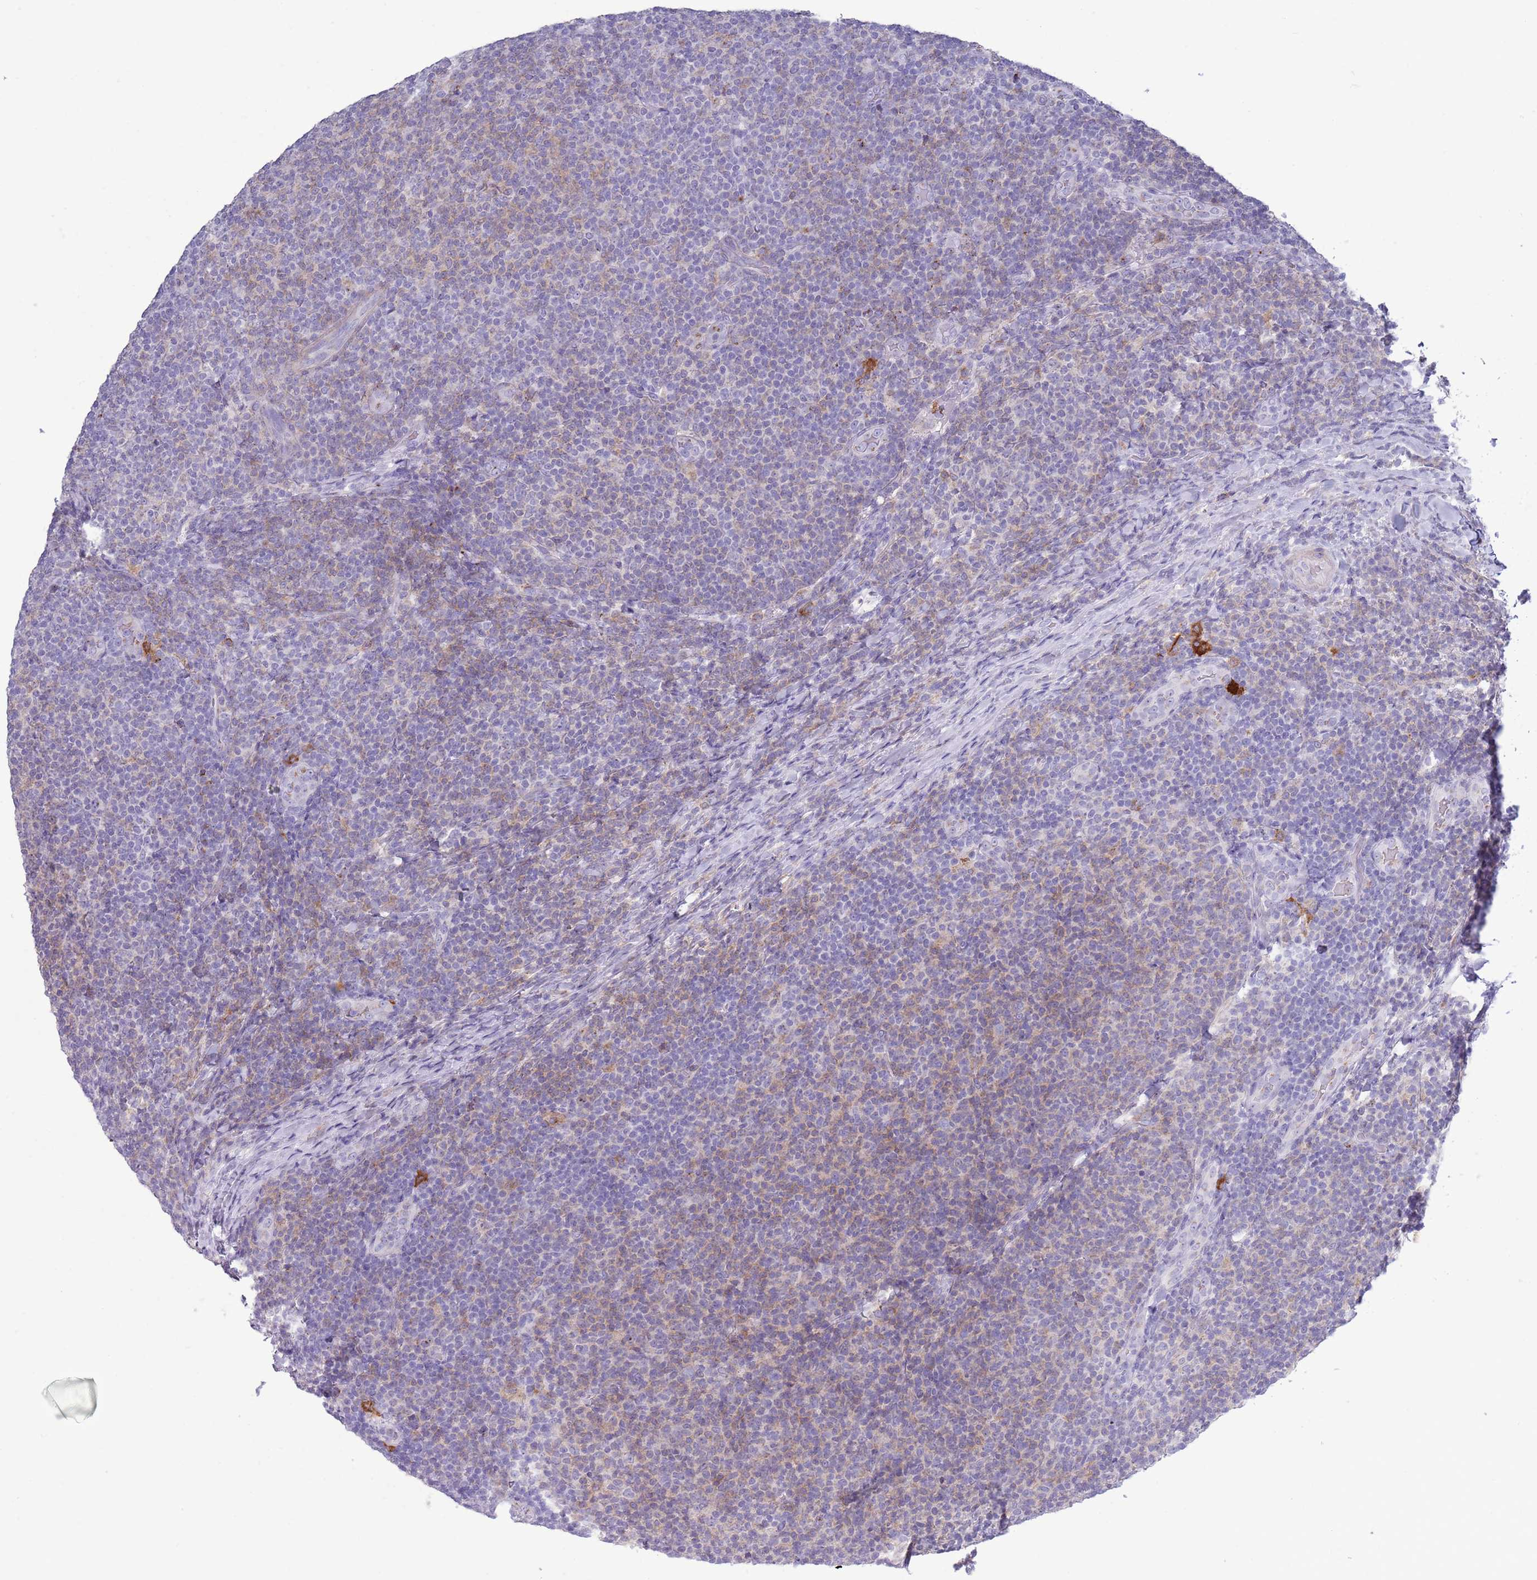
{"staining": {"intensity": "weak", "quantity": "25%-75%", "location": "cytoplasmic/membranous"}, "tissue": "lymphoma", "cell_type": "Tumor cells", "image_type": "cancer", "snomed": [{"axis": "morphology", "description": "Malignant lymphoma, non-Hodgkin's type, Low grade"}, {"axis": "topography", "description": "Lymph node"}], "caption": "Protein staining by immunohistochemistry (IHC) reveals weak cytoplasmic/membranous staining in about 25%-75% of tumor cells in lymphoma. (DAB IHC with brightfield microscopy, high magnification).", "gene": "ACSBG1", "patient": {"sex": "male", "age": 66}}